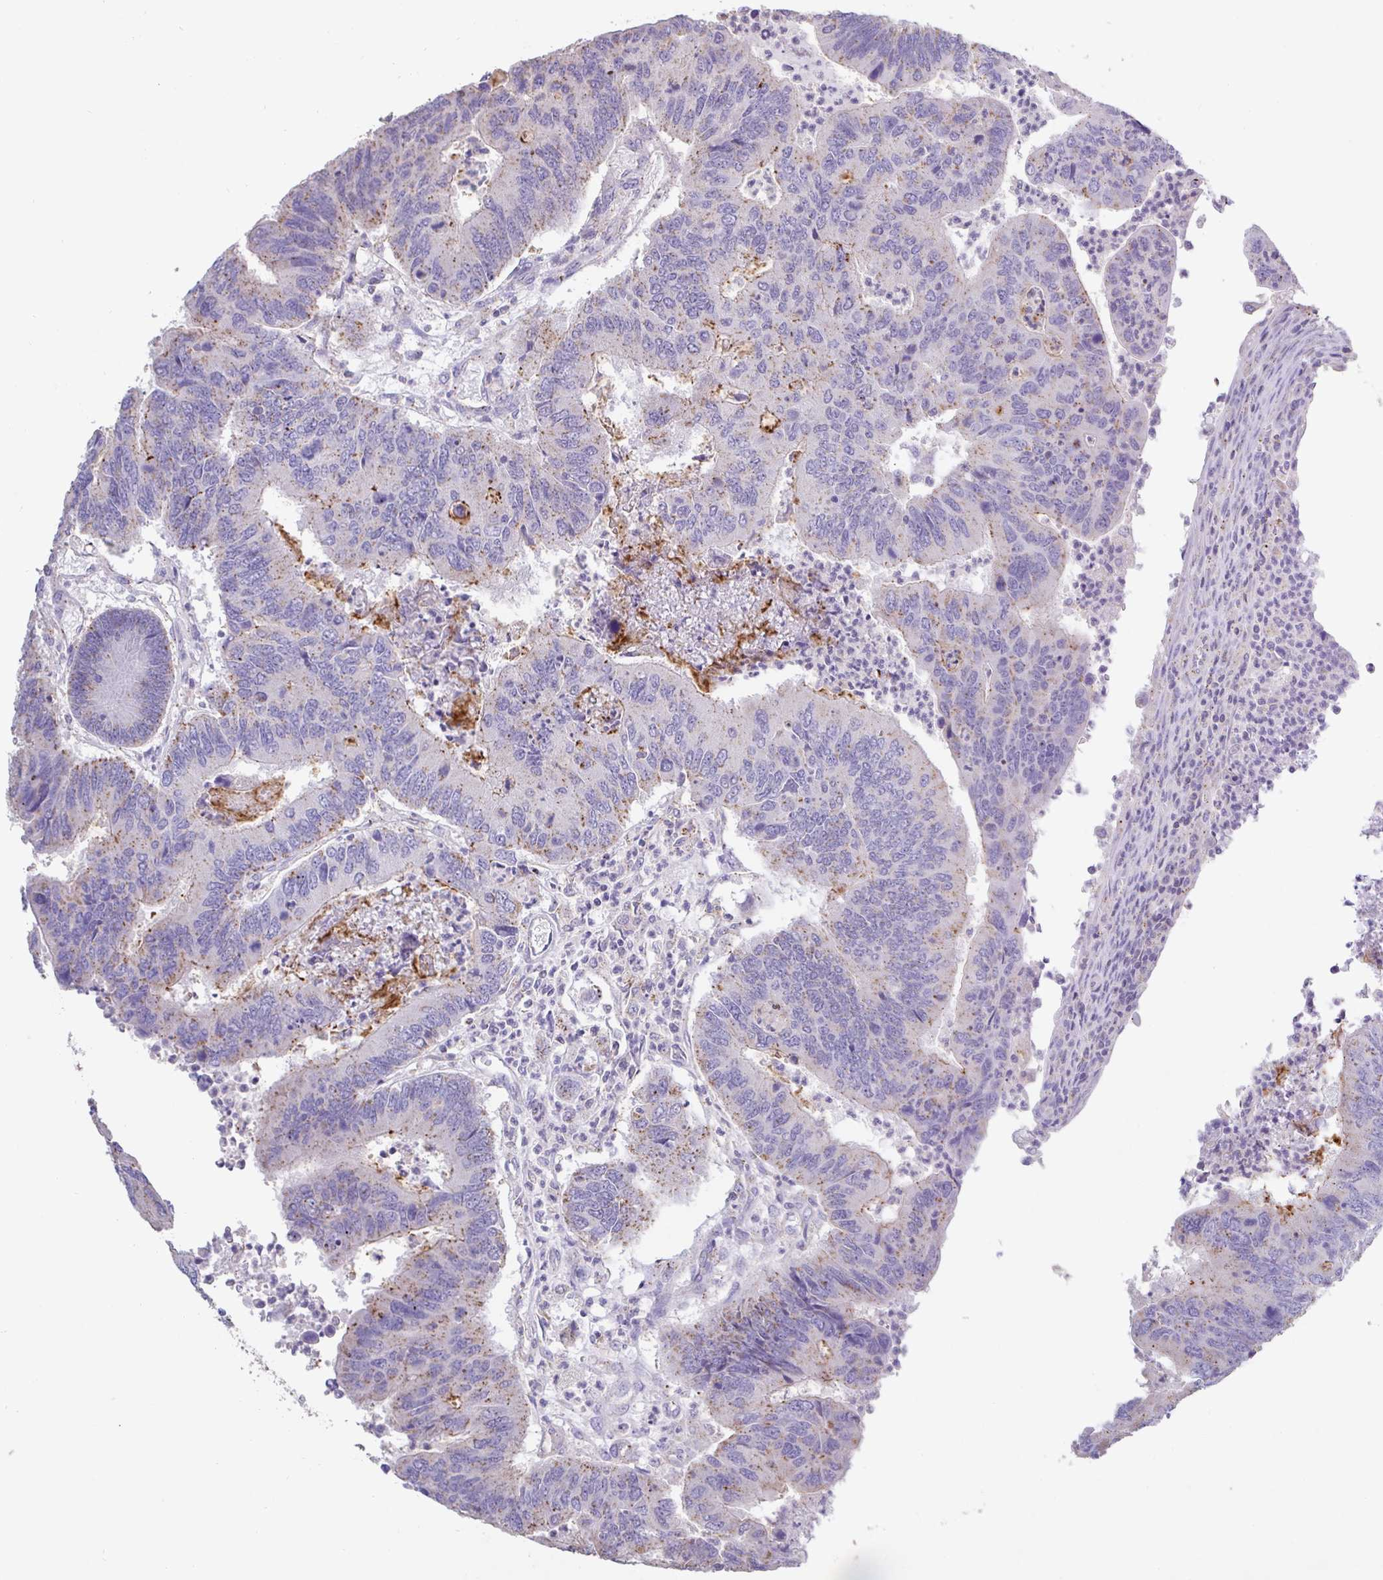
{"staining": {"intensity": "weak", "quantity": "25%-75%", "location": "cytoplasmic/membranous"}, "tissue": "colorectal cancer", "cell_type": "Tumor cells", "image_type": "cancer", "snomed": [{"axis": "morphology", "description": "Adenocarcinoma, NOS"}, {"axis": "topography", "description": "Colon"}], "caption": "A brown stain labels weak cytoplasmic/membranous expression of a protein in human adenocarcinoma (colorectal) tumor cells.", "gene": "CHMP5", "patient": {"sex": "female", "age": 67}}